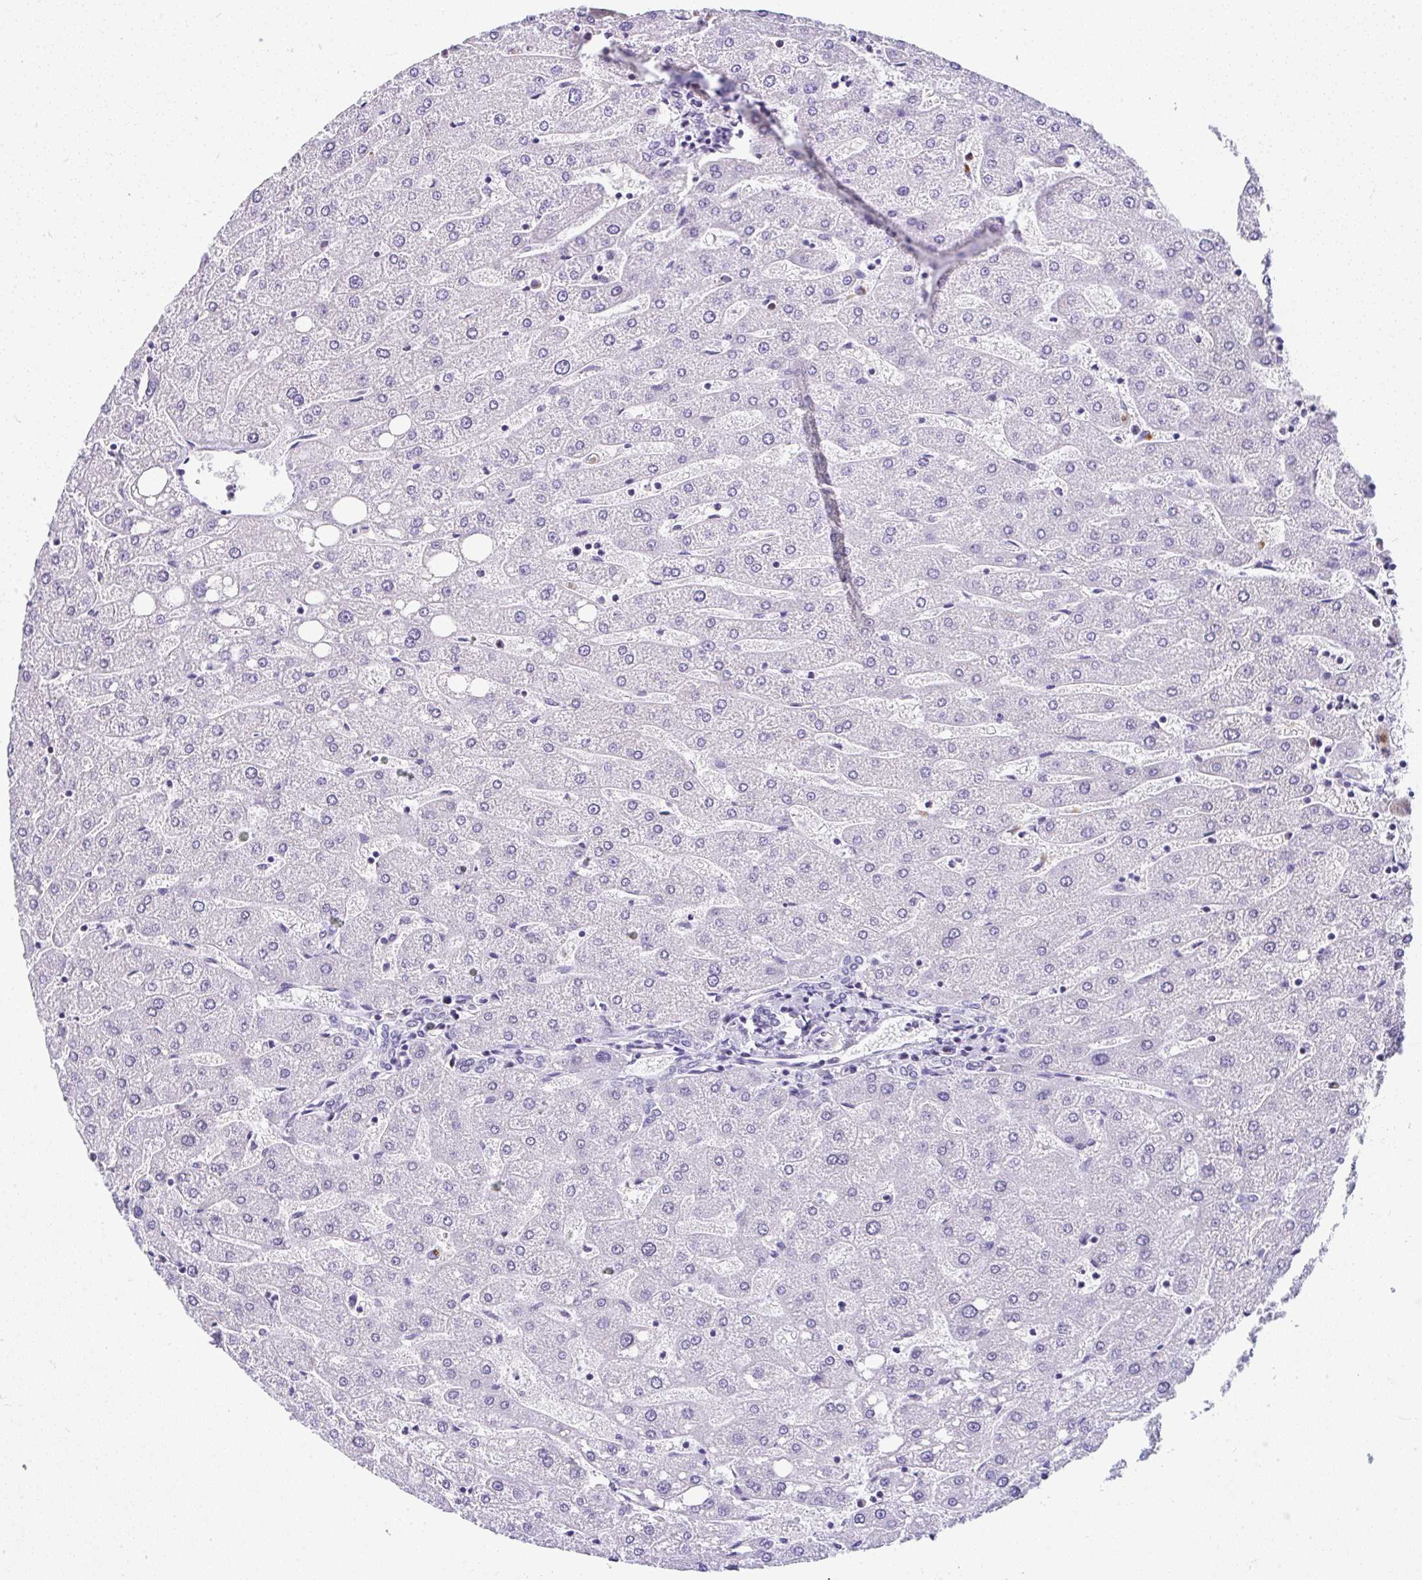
{"staining": {"intensity": "negative", "quantity": "none", "location": "none"}, "tissue": "liver", "cell_type": "Cholangiocytes", "image_type": "normal", "snomed": [{"axis": "morphology", "description": "Normal tissue, NOS"}, {"axis": "topography", "description": "Liver"}], "caption": "A high-resolution micrograph shows immunohistochemistry staining of unremarkable liver, which shows no significant positivity in cholangiocytes.", "gene": "NR1D2", "patient": {"sex": "male", "age": 67}}